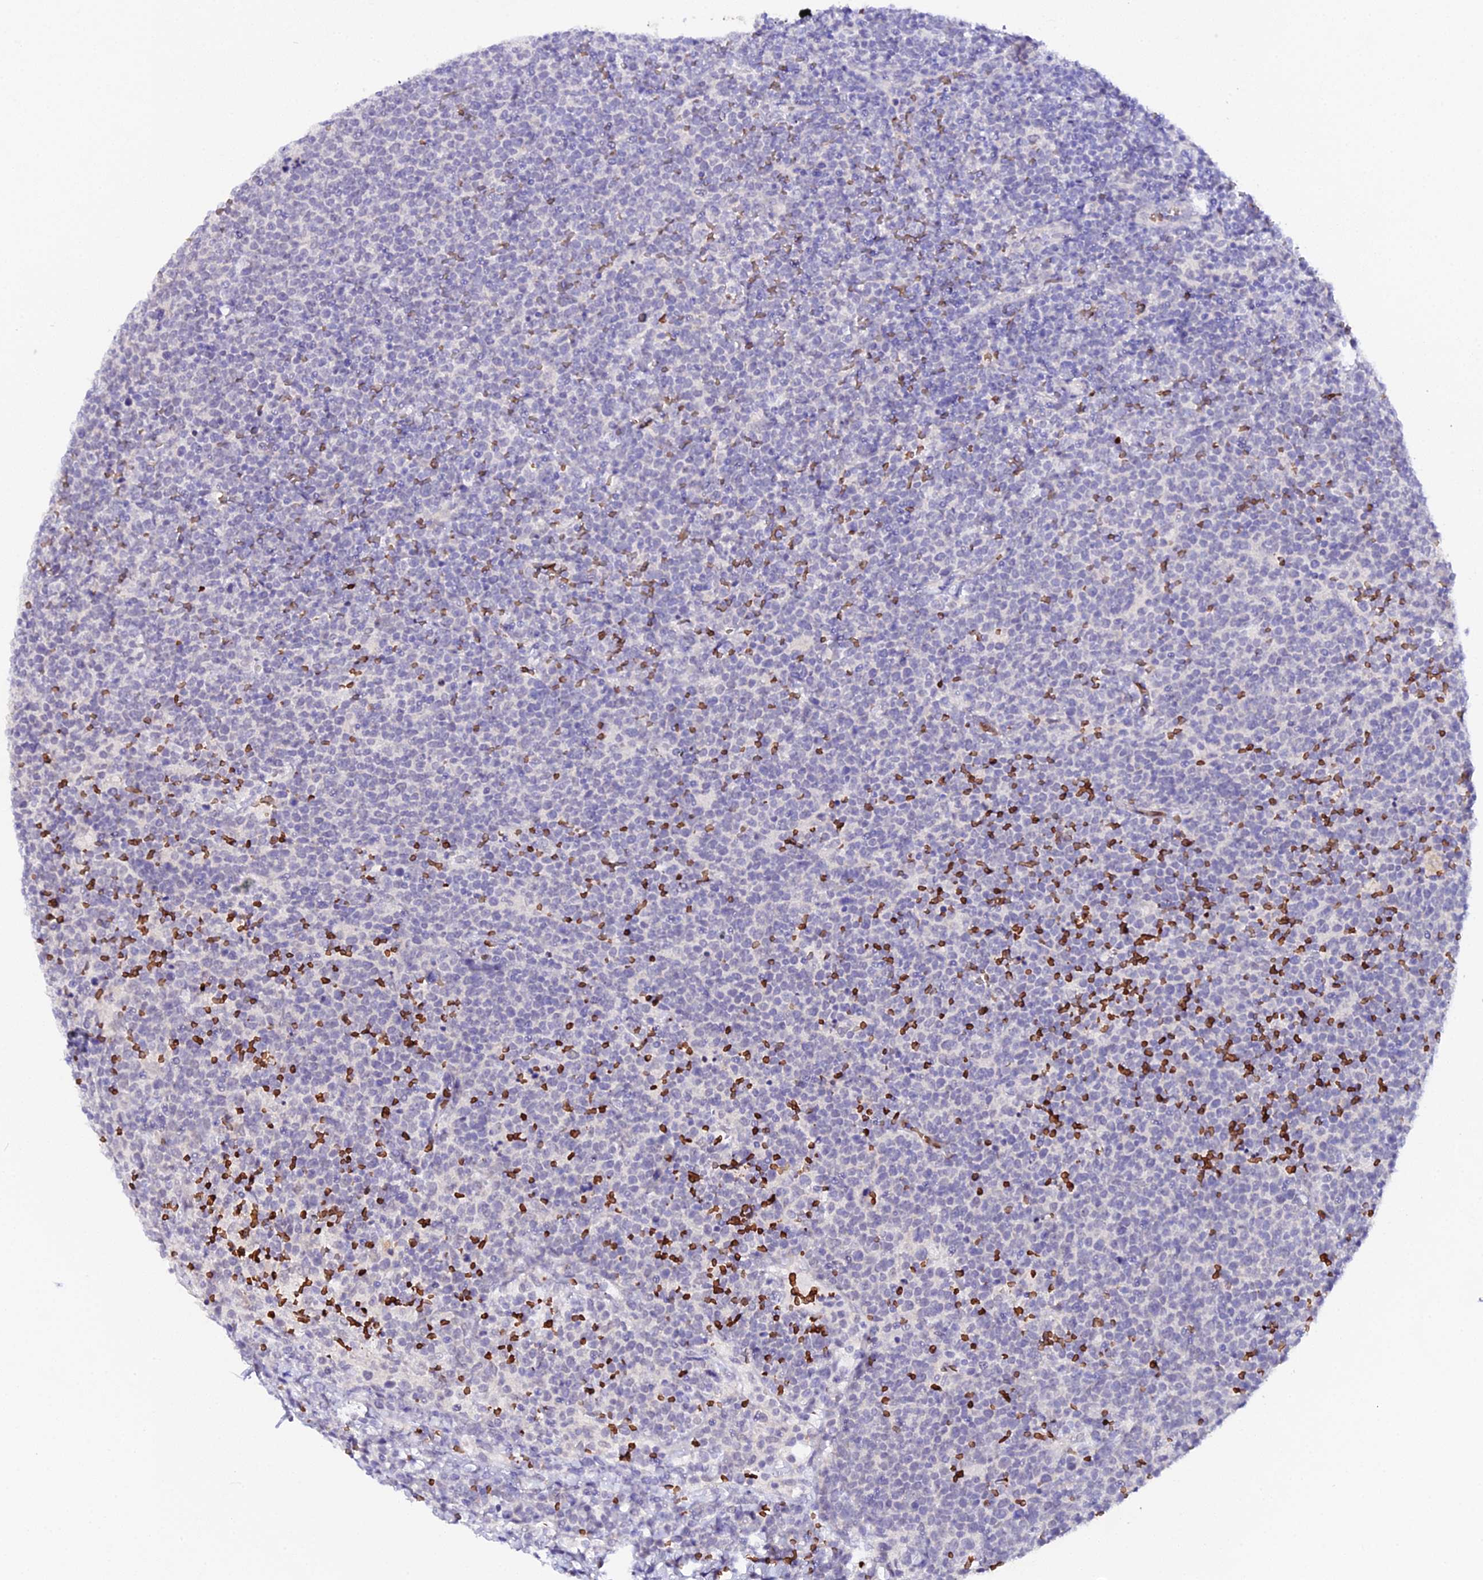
{"staining": {"intensity": "negative", "quantity": "none", "location": "none"}, "tissue": "lymphoma", "cell_type": "Tumor cells", "image_type": "cancer", "snomed": [{"axis": "morphology", "description": "Malignant lymphoma, non-Hodgkin's type, High grade"}, {"axis": "topography", "description": "Lymph node"}], "caption": "Lymphoma was stained to show a protein in brown. There is no significant positivity in tumor cells.", "gene": "CFAP45", "patient": {"sex": "male", "age": 61}}